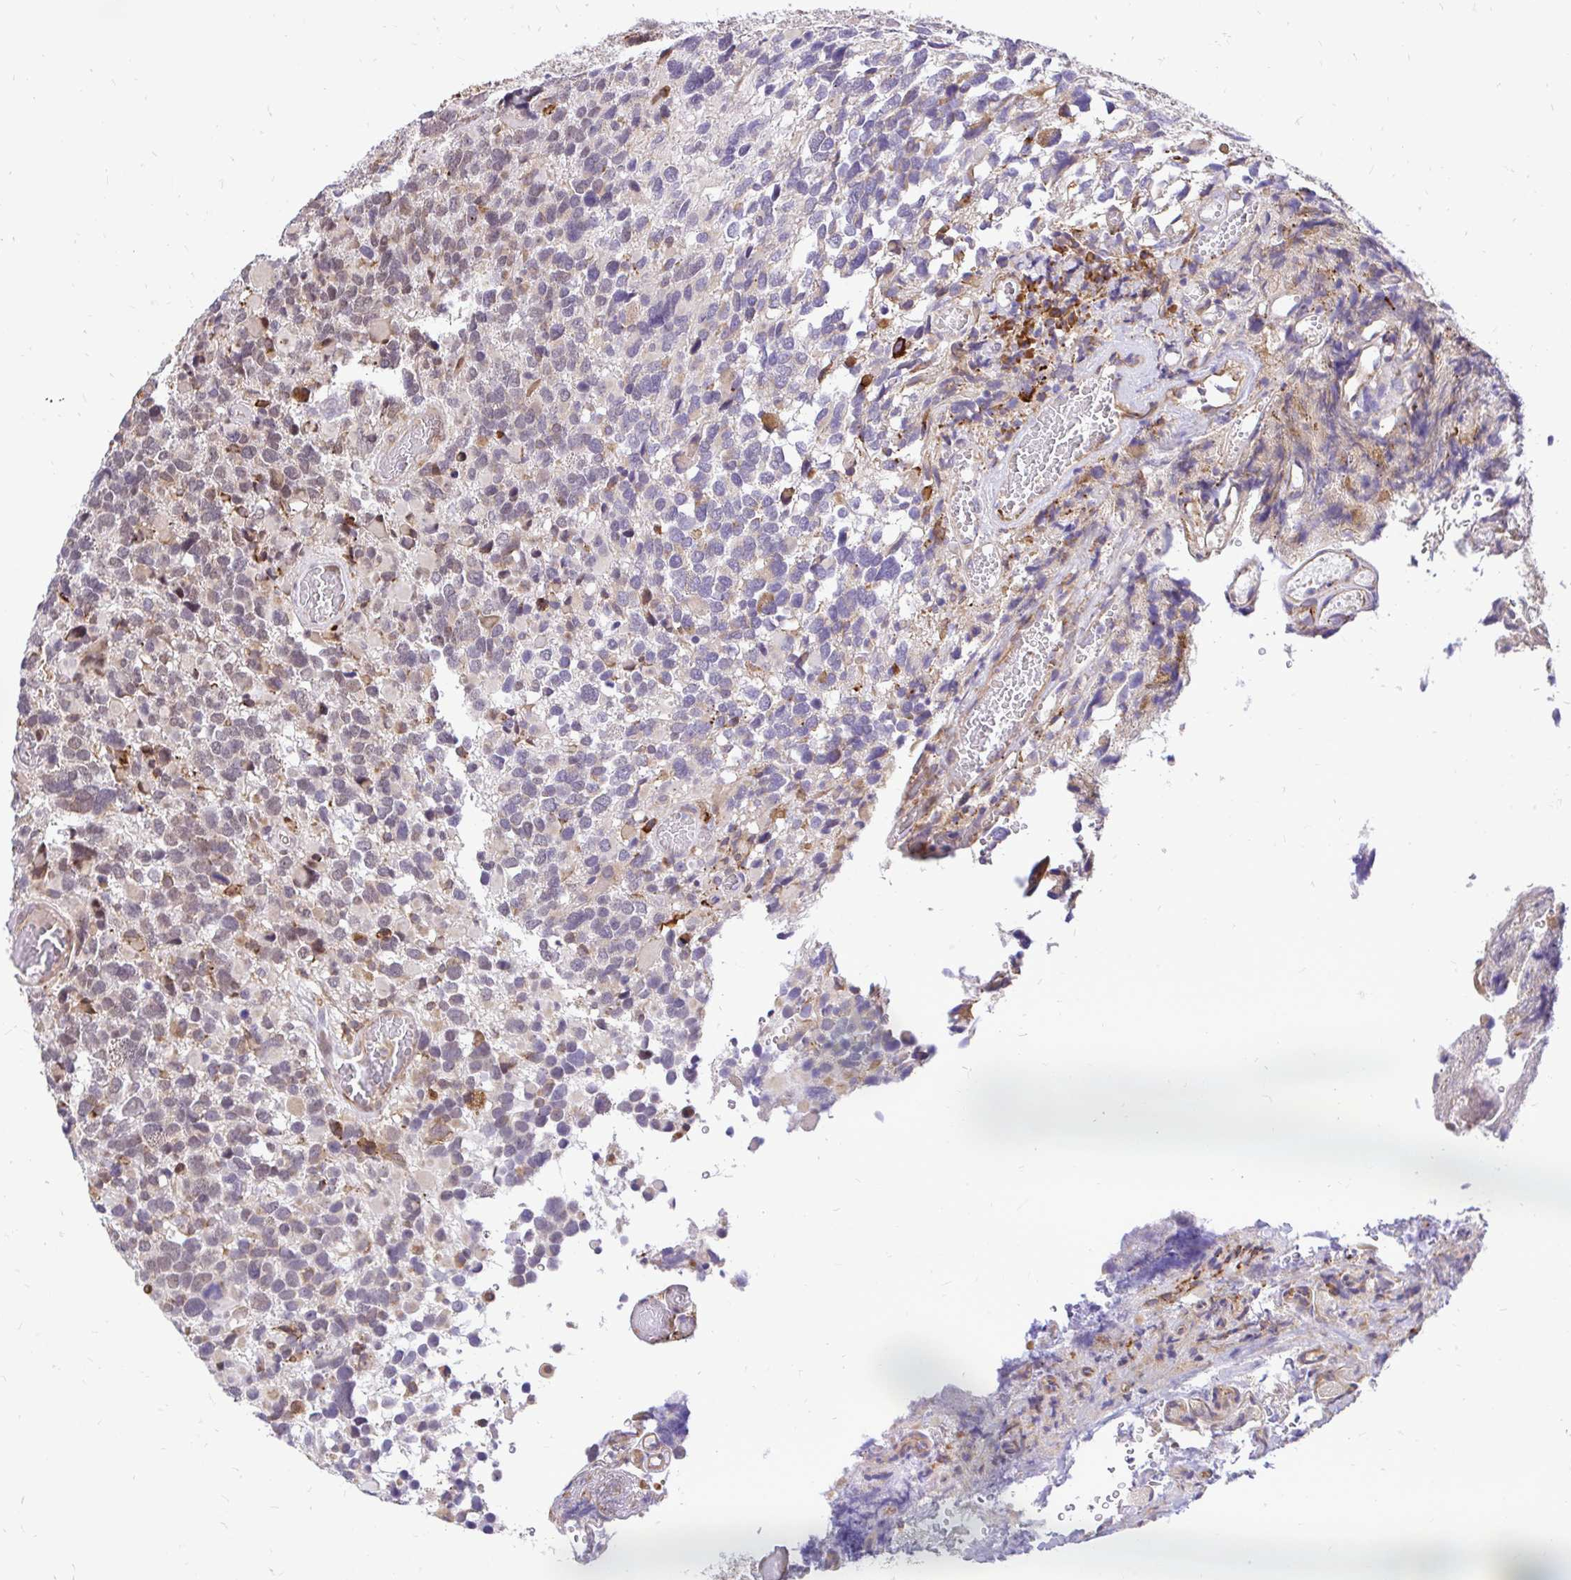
{"staining": {"intensity": "moderate", "quantity": "<25%", "location": "cytoplasmic/membranous,nuclear"}, "tissue": "glioma", "cell_type": "Tumor cells", "image_type": "cancer", "snomed": [{"axis": "morphology", "description": "Glioma, malignant, High grade"}, {"axis": "topography", "description": "Brain"}], "caption": "Immunohistochemical staining of glioma reveals low levels of moderate cytoplasmic/membranous and nuclear protein positivity in approximately <25% of tumor cells.", "gene": "NAALAD2", "patient": {"sex": "female", "age": 40}}